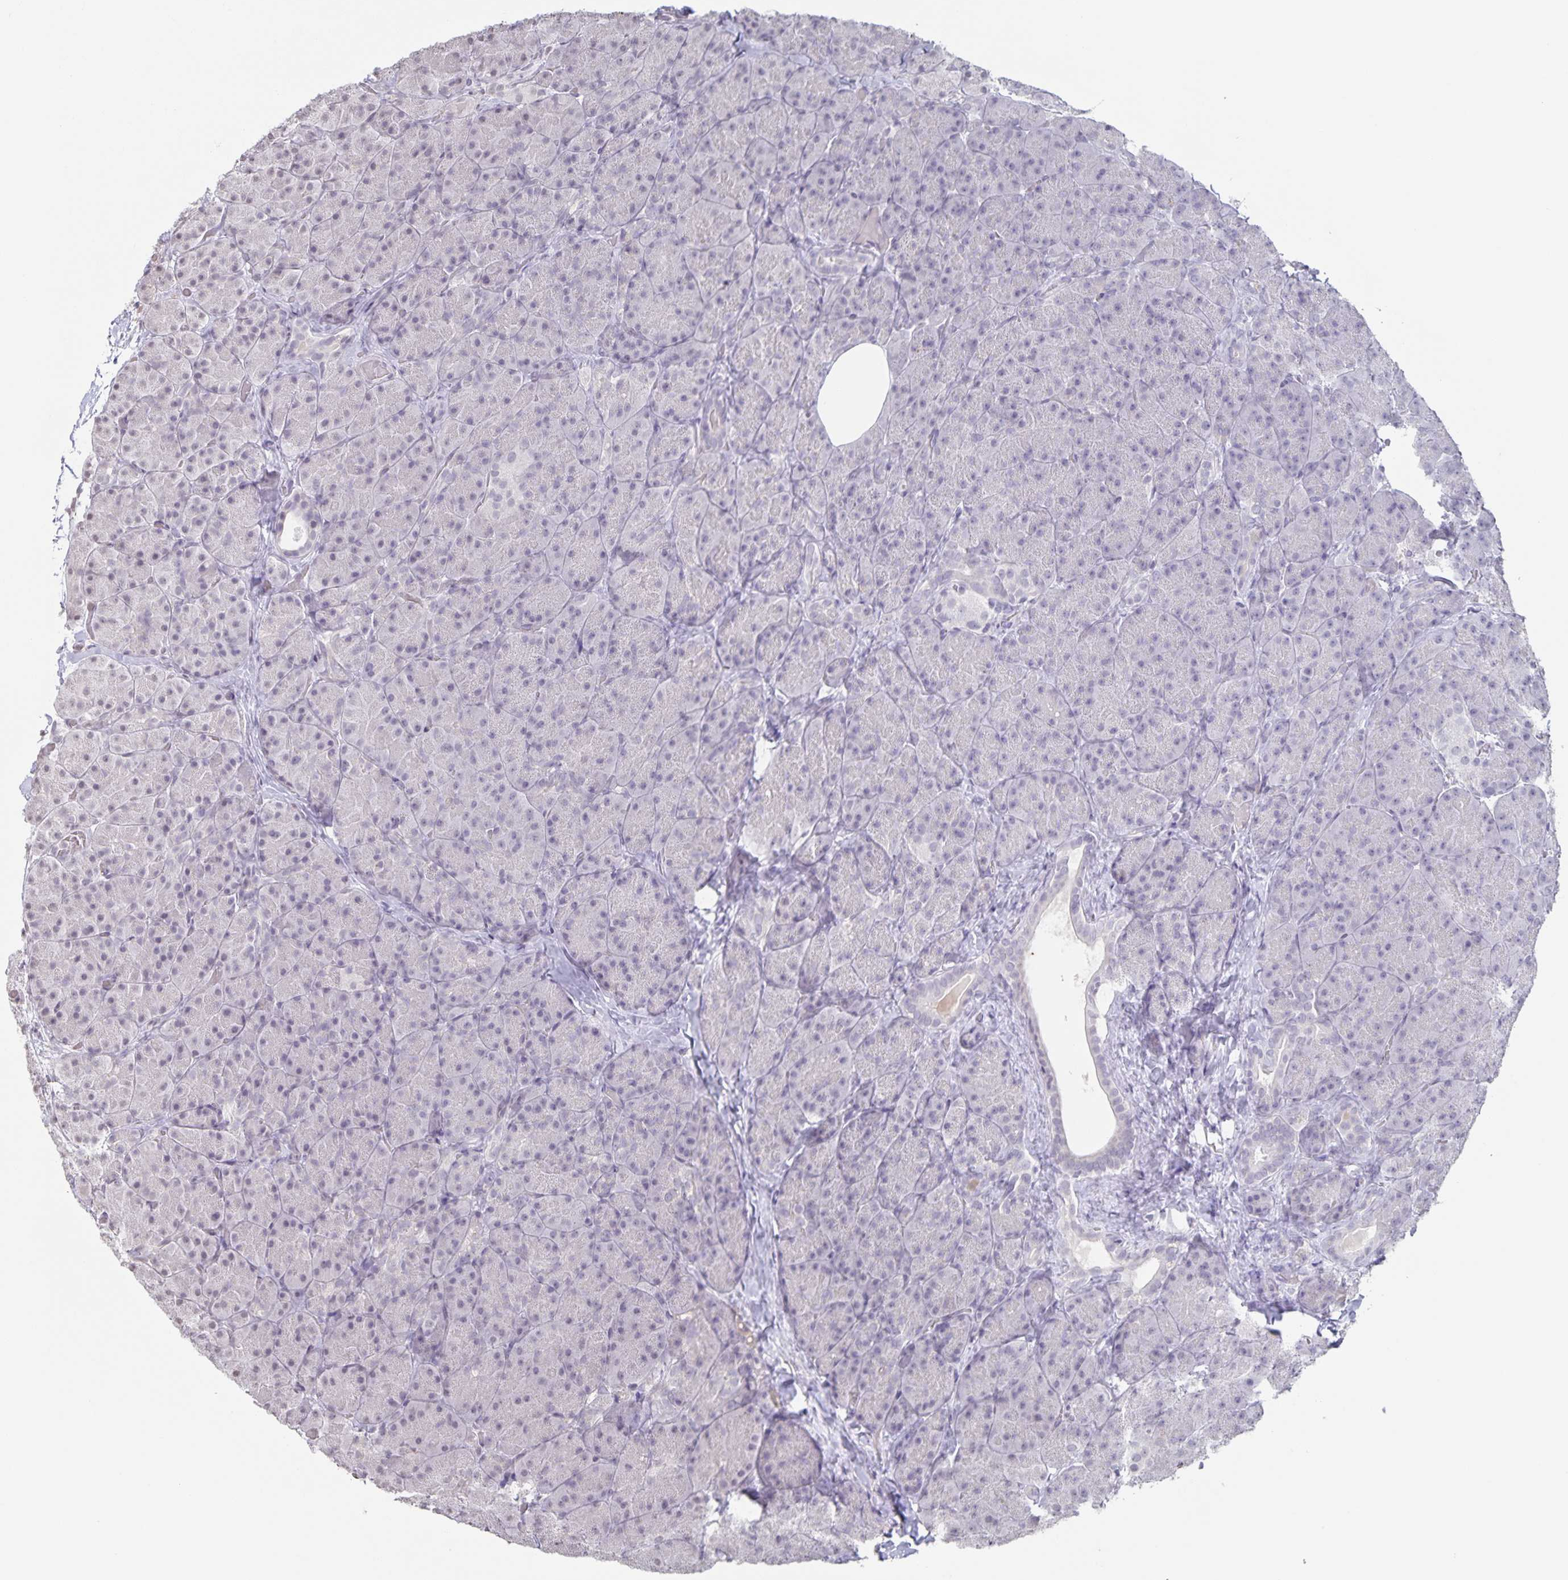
{"staining": {"intensity": "weak", "quantity": "<25%", "location": "cytoplasmic/membranous"}, "tissue": "pancreas", "cell_type": "Exocrine glandular cells", "image_type": "normal", "snomed": [{"axis": "morphology", "description": "Normal tissue, NOS"}, {"axis": "topography", "description": "Pancreas"}], "caption": "High power microscopy photomicrograph of an immunohistochemistry (IHC) micrograph of normal pancreas, revealing no significant expression in exocrine glandular cells.", "gene": "AQP4", "patient": {"sex": "male", "age": 57}}